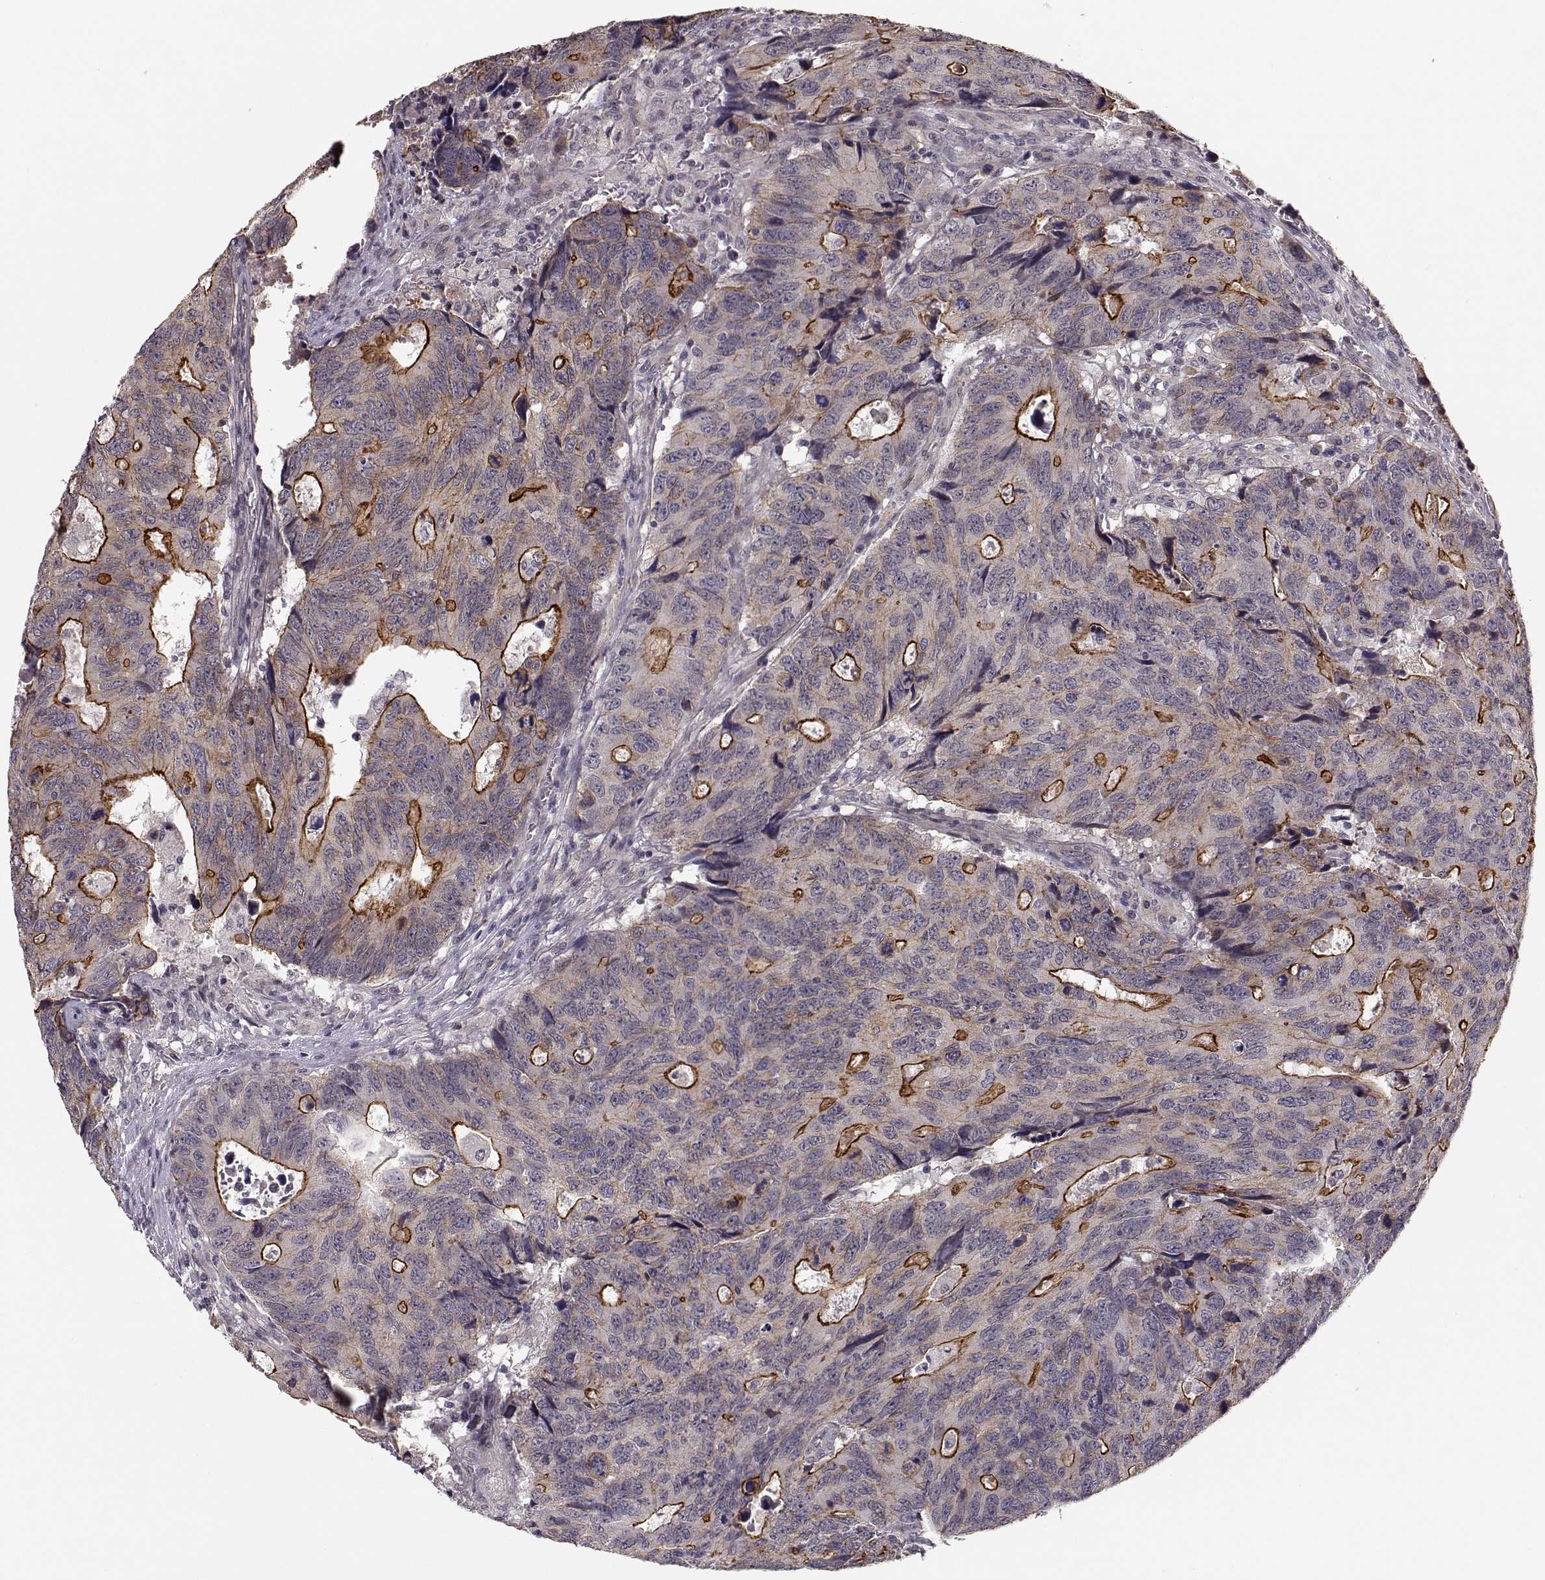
{"staining": {"intensity": "strong", "quantity": "<25%", "location": "cytoplasmic/membranous"}, "tissue": "colorectal cancer", "cell_type": "Tumor cells", "image_type": "cancer", "snomed": [{"axis": "morphology", "description": "Adenocarcinoma, NOS"}, {"axis": "topography", "description": "Colon"}], "caption": "This is an image of immunohistochemistry staining of colorectal cancer, which shows strong expression in the cytoplasmic/membranous of tumor cells.", "gene": "PLEKHG3", "patient": {"sex": "female", "age": 77}}